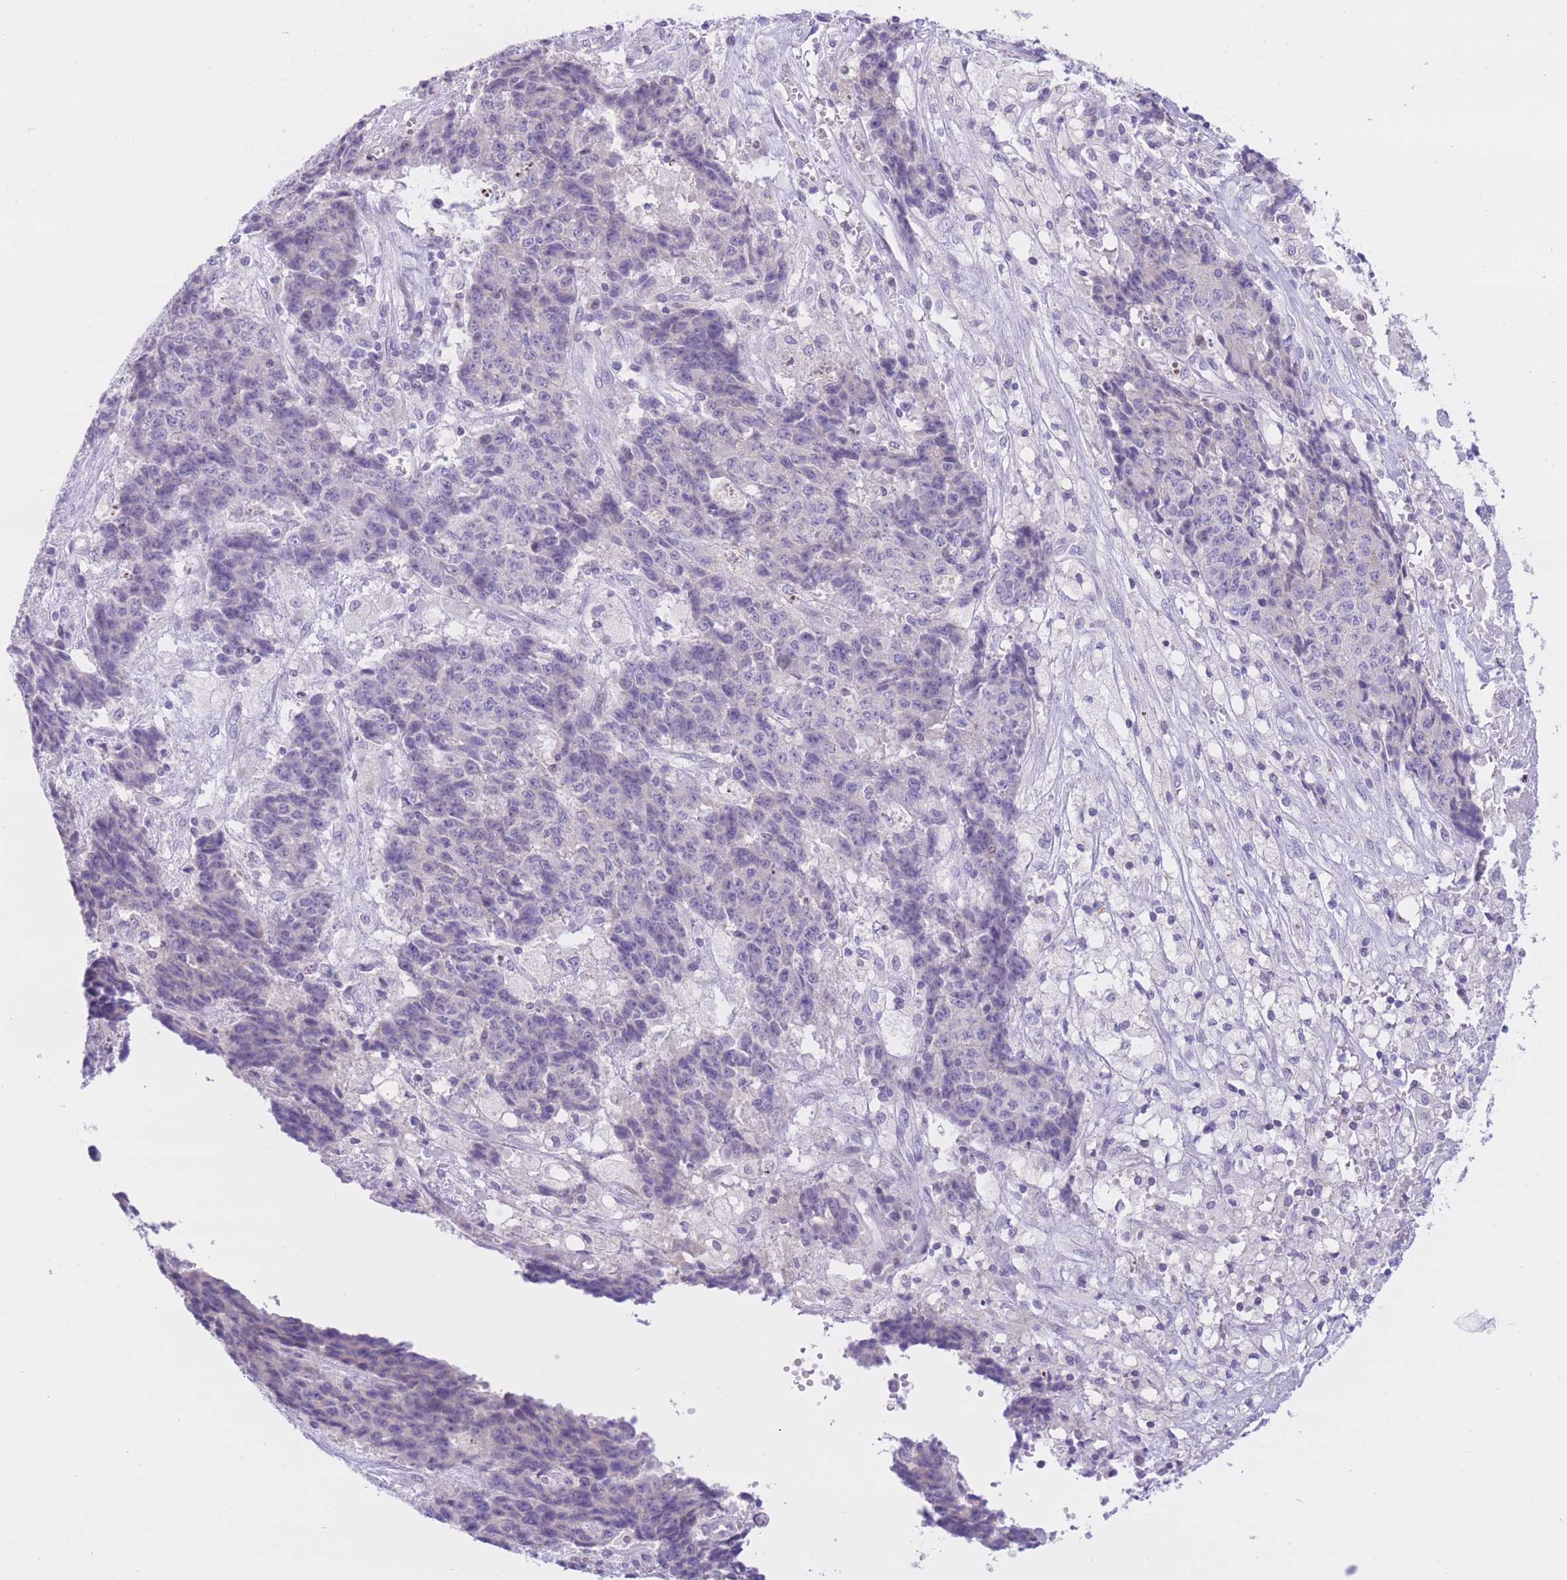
{"staining": {"intensity": "negative", "quantity": "none", "location": "none"}, "tissue": "ovarian cancer", "cell_type": "Tumor cells", "image_type": "cancer", "snomed": [{"axis": "morphology", "description": "Carcinoma, endometroid"}, {"axis": "topography", "description": "Ovary"}], "caption": "IHC photomicrograph of neoplastic tissue: endometroid carcinoma (ovarian) stained with DAB demonstrates no significant protein positivity in tumor cells.", "gene": "RPL39L", "patient": {"sex": "female", "age": 42}}